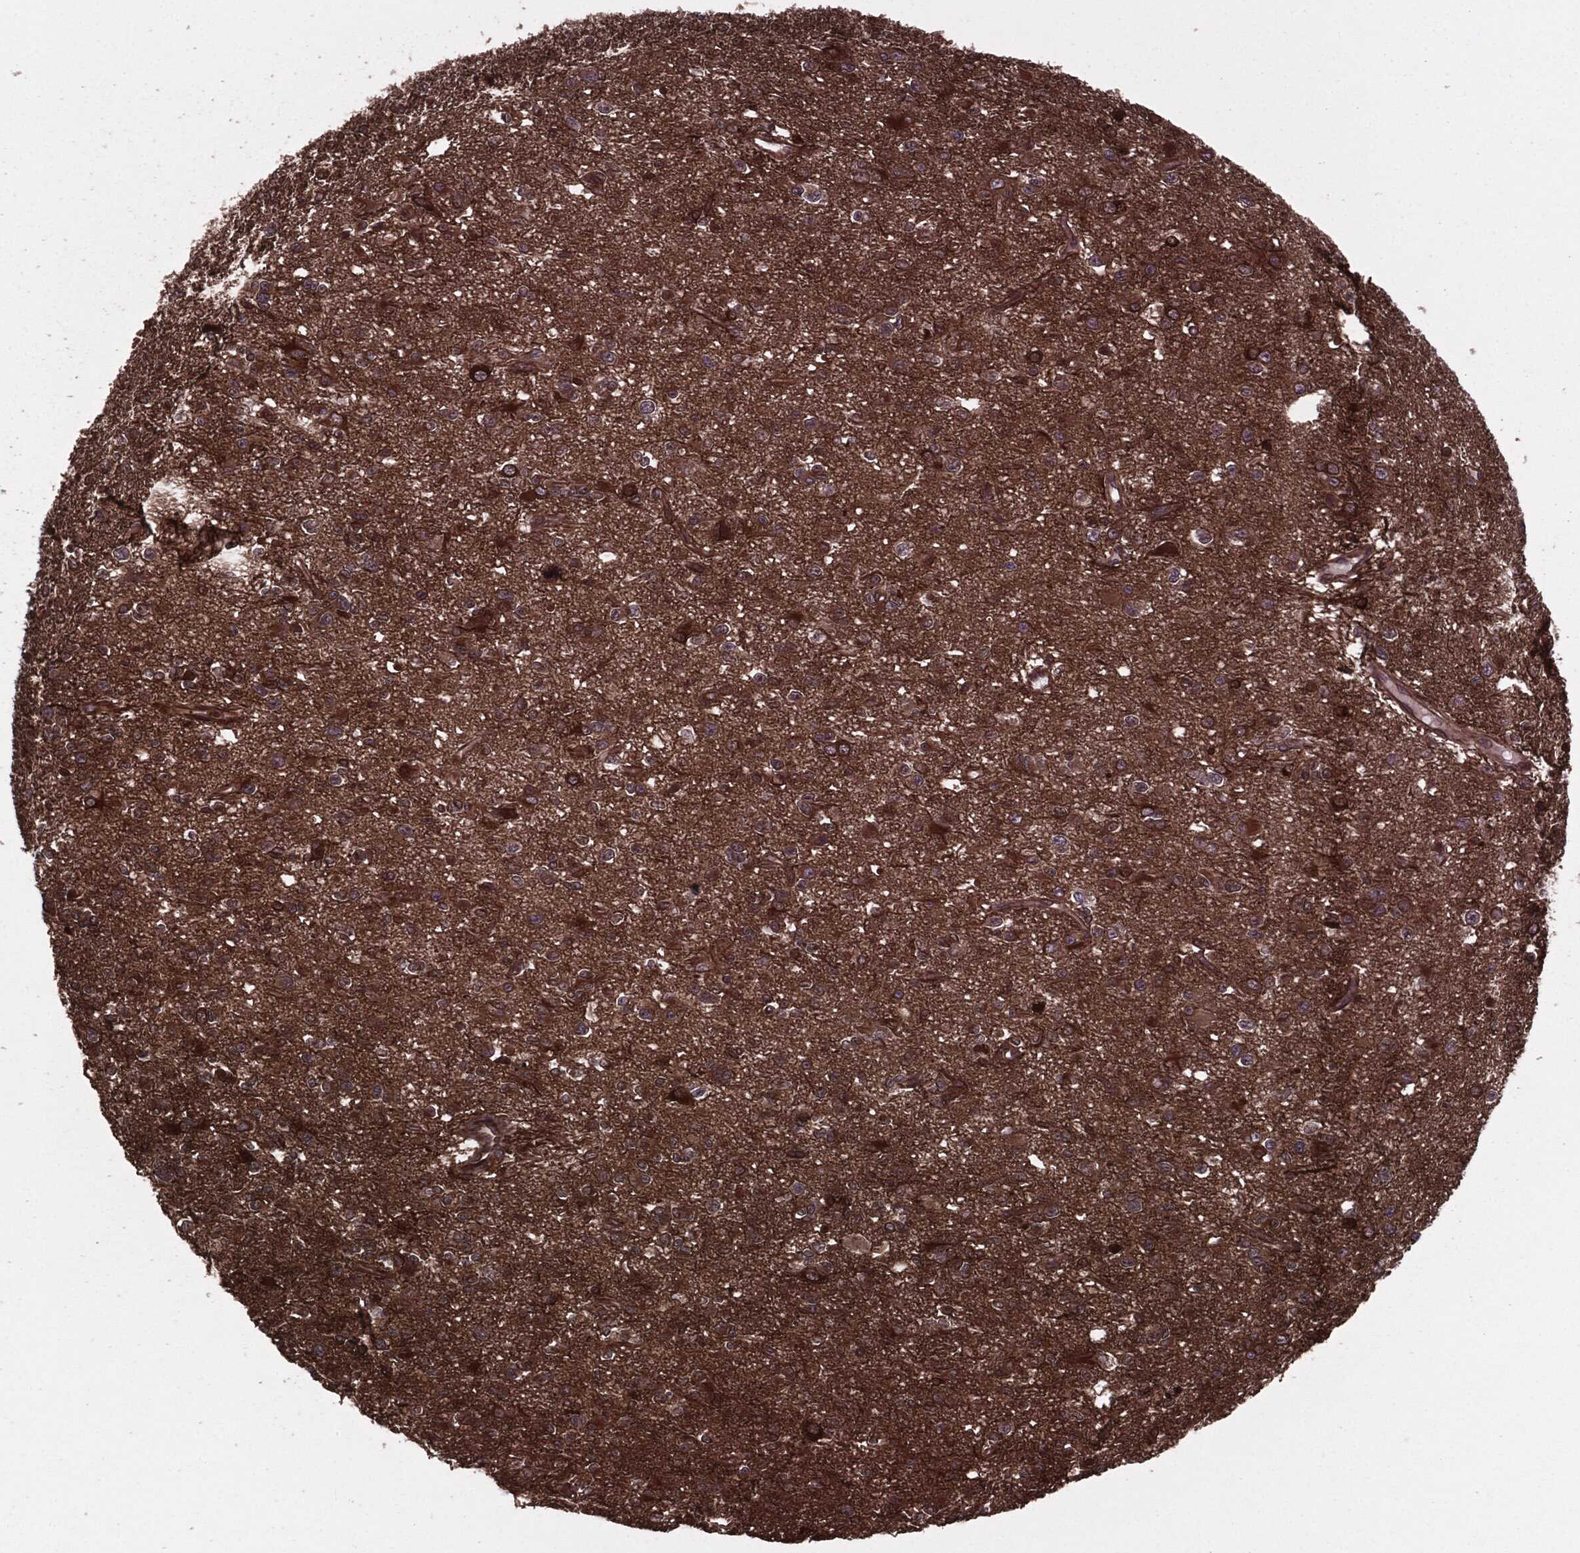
{"staining": {"intensity": "strong", "quantity": ">75%", "location": "cytoplasmic/membranous"}, "tissue": "glioma", "cell_type": "Tumor cells", "image_type": "cancer", "snomed": [{"axis": "morphology", "description": "Glioma, malignant, Low grade"}, {"axis": "topography", "description": "Brain"}], "caption": "A histopathology image showing strong cytoplasmic/membranous positivity in about >75% of tumor cells in glioma, as visualized by brown immunohistochemical staining.", "gene": "RAP1GDS1", "patient": {"sex": "female", "age": 45}}